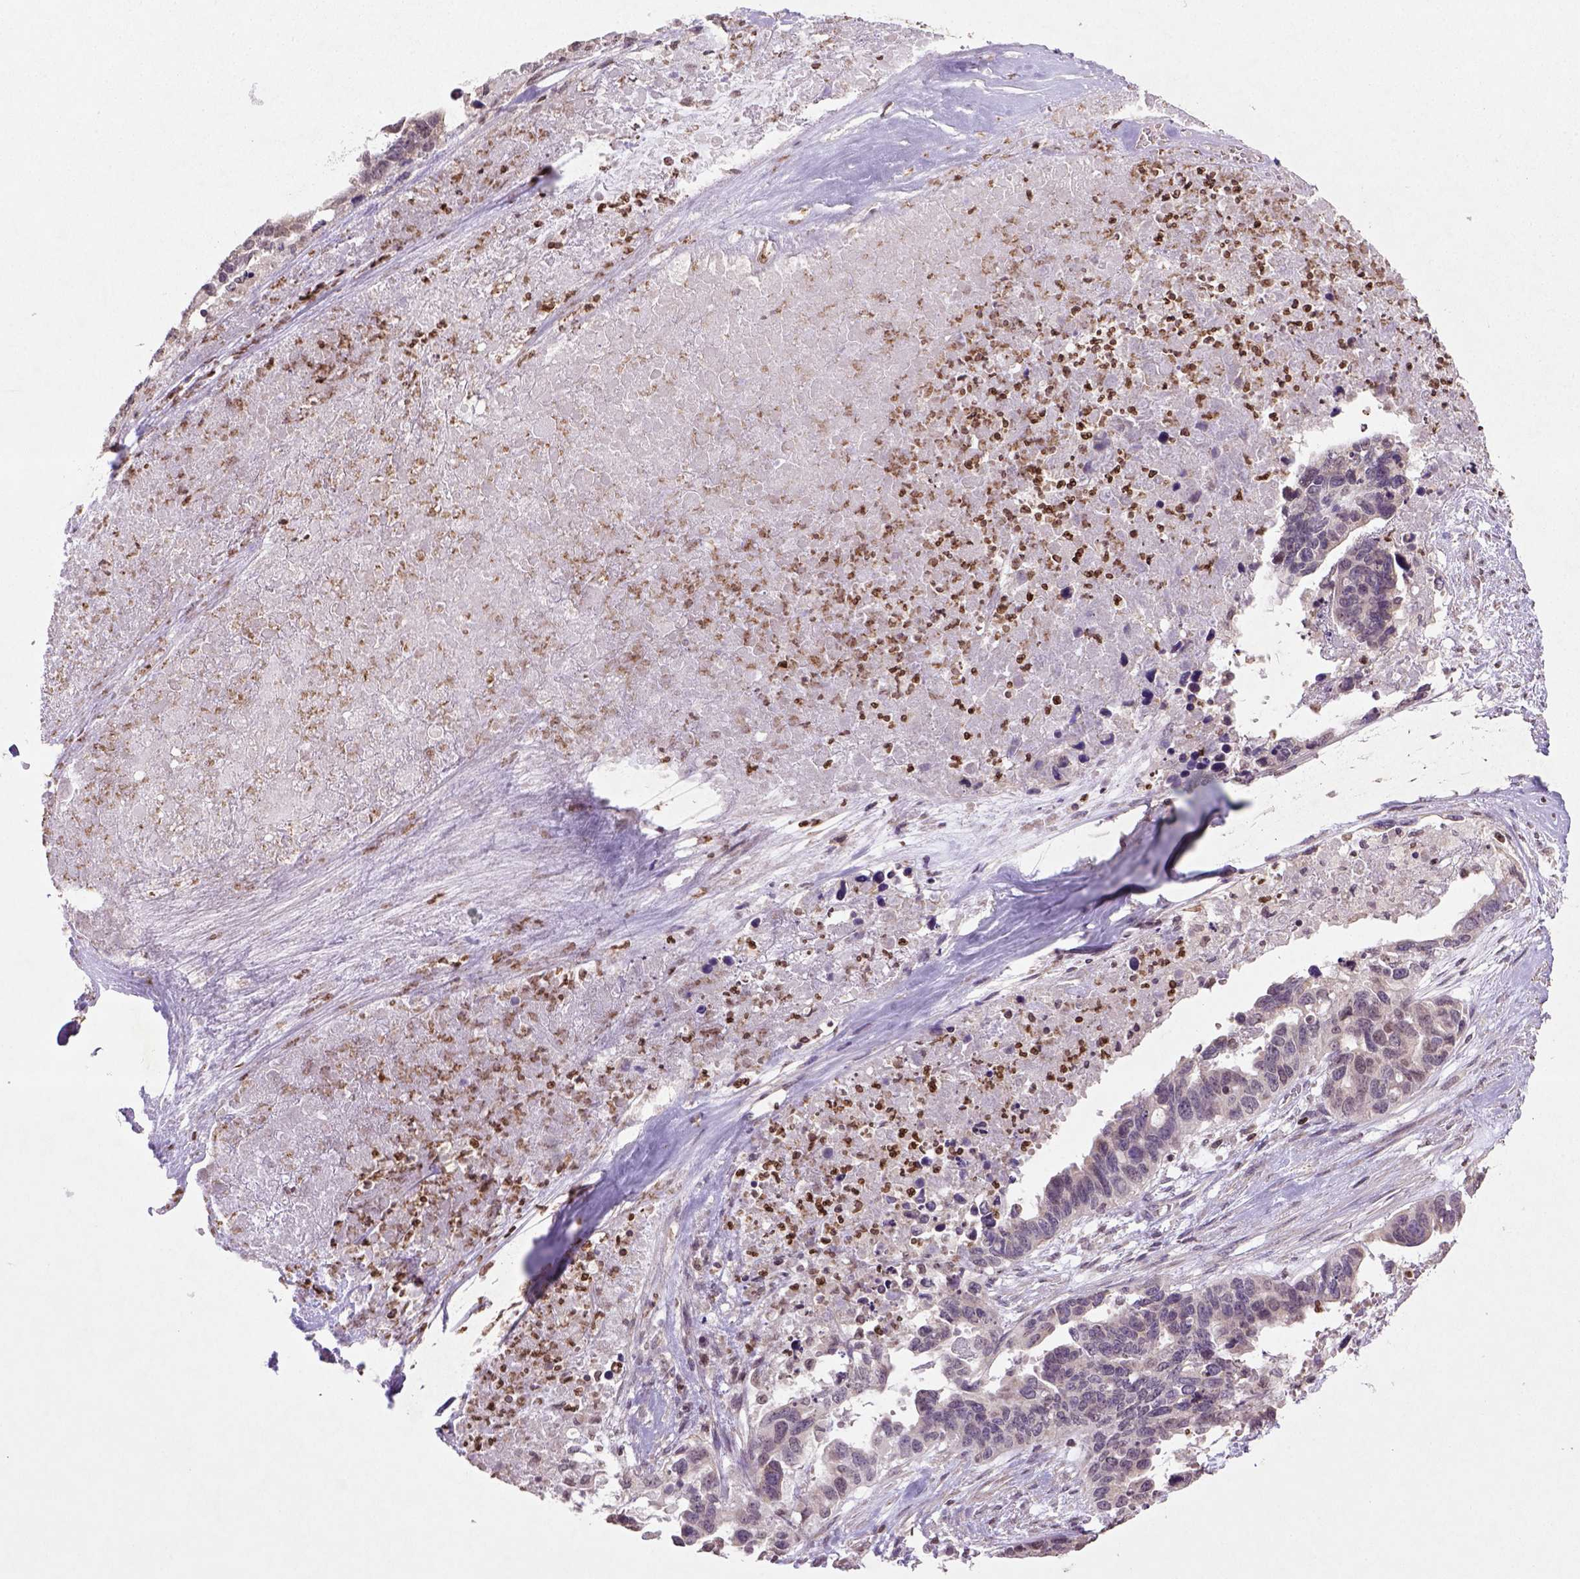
{"staining": {"intensity": "negative", "quantity": "none", "location": "none"}, "tissue": "ovarian cancer", "cell_type": "Tumor cells", "image_type": "cancer", "snomed": [{"axis": "morphology", "description": "Cystadenocarcinoma, serous, NOS"}, {"axis": "topography", "description": "Ovary"}], "caption": "DAB immunohistochemical staining of human ovarian cancer displays no significant staining in tumor cells.", "gene": "NUDT3", "patient": {"sex": "female", "age": 69}}